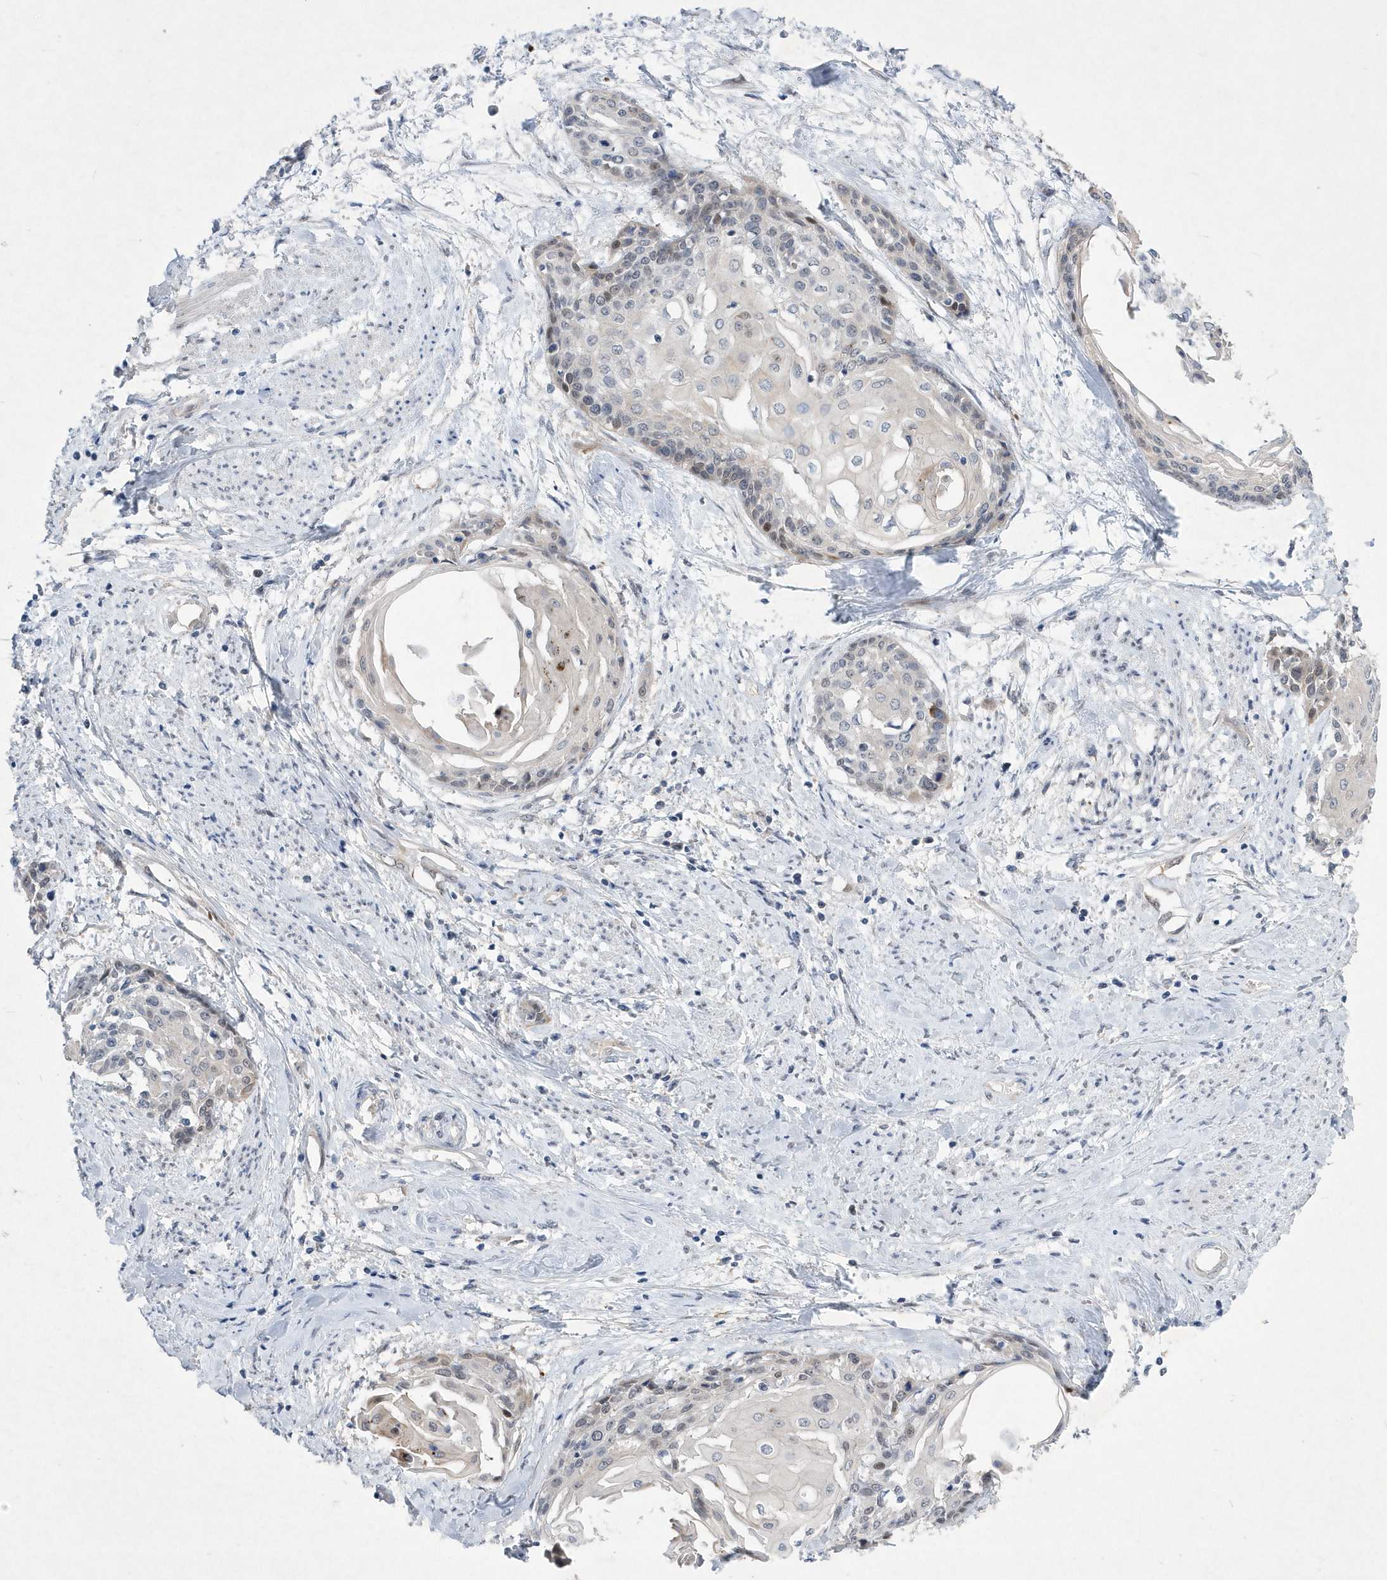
{"staining": {"intensity": "negative", "quantity": "none", "location": "none"}, "tissue": "cervical cancer", "cell_type": "Tumor cells", "image_type": "cancer", "snomed": [{"axis": "morphology", "description": "Squamous cell carcinoma, NOS"}, {"axis": "topography", "description": "Cervix"}], "caption": "Image shows no significant protein positivity in tumor cells of cervical cancer. (Stains: DAB immunohistochemistry (IHC) with hematoxylin counter stain, Microscopy: brightfield microscopy at high magnification).", "gene": "ZNF875", "patient": {"sex": "female", "age": 57}}